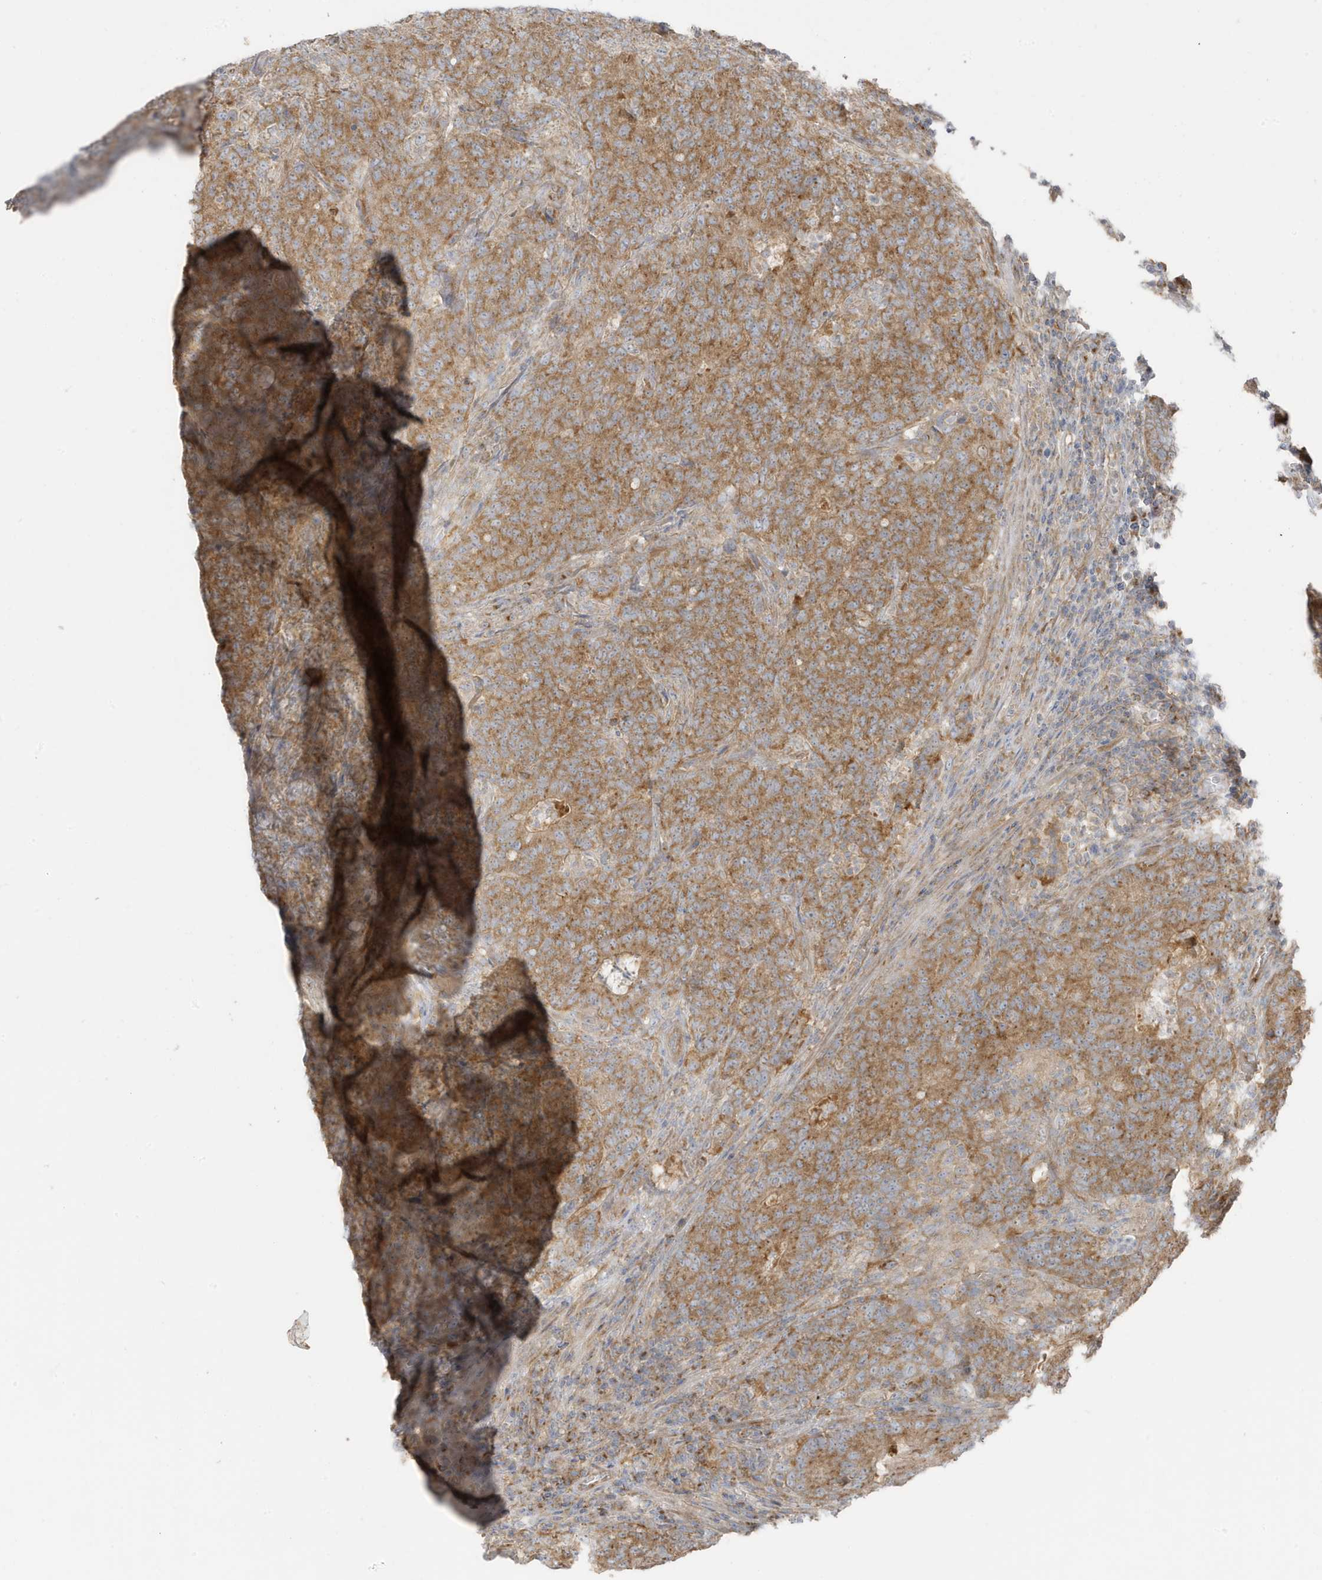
{"staining": {"intensity": "moderate", "quantity": ">75%", "location": "cytoplasmic/membranous"}, "tissue": "colorectal cancer", "cell_type": "Tumor cells", "image_type": "cancer", "snomed": [{"axis": "morphology", "description": "Normal tissue, NOS"}, {"axis": "morphology", "description": "Adenocarcinoma, NOS"}, {"axis": "topography", "description": "Colon"}], "caption": "Immunohistochemistry (IHC) histopathology image of human colorectal adenocarcinoma stained for a protein (brown), which exhibits medium levels of moderate cytoplasmic/membranous expression in approximately >75% of tumor cells.", "gene": "GOLGA4", "patient": {"sex": "female", "age": 75}}